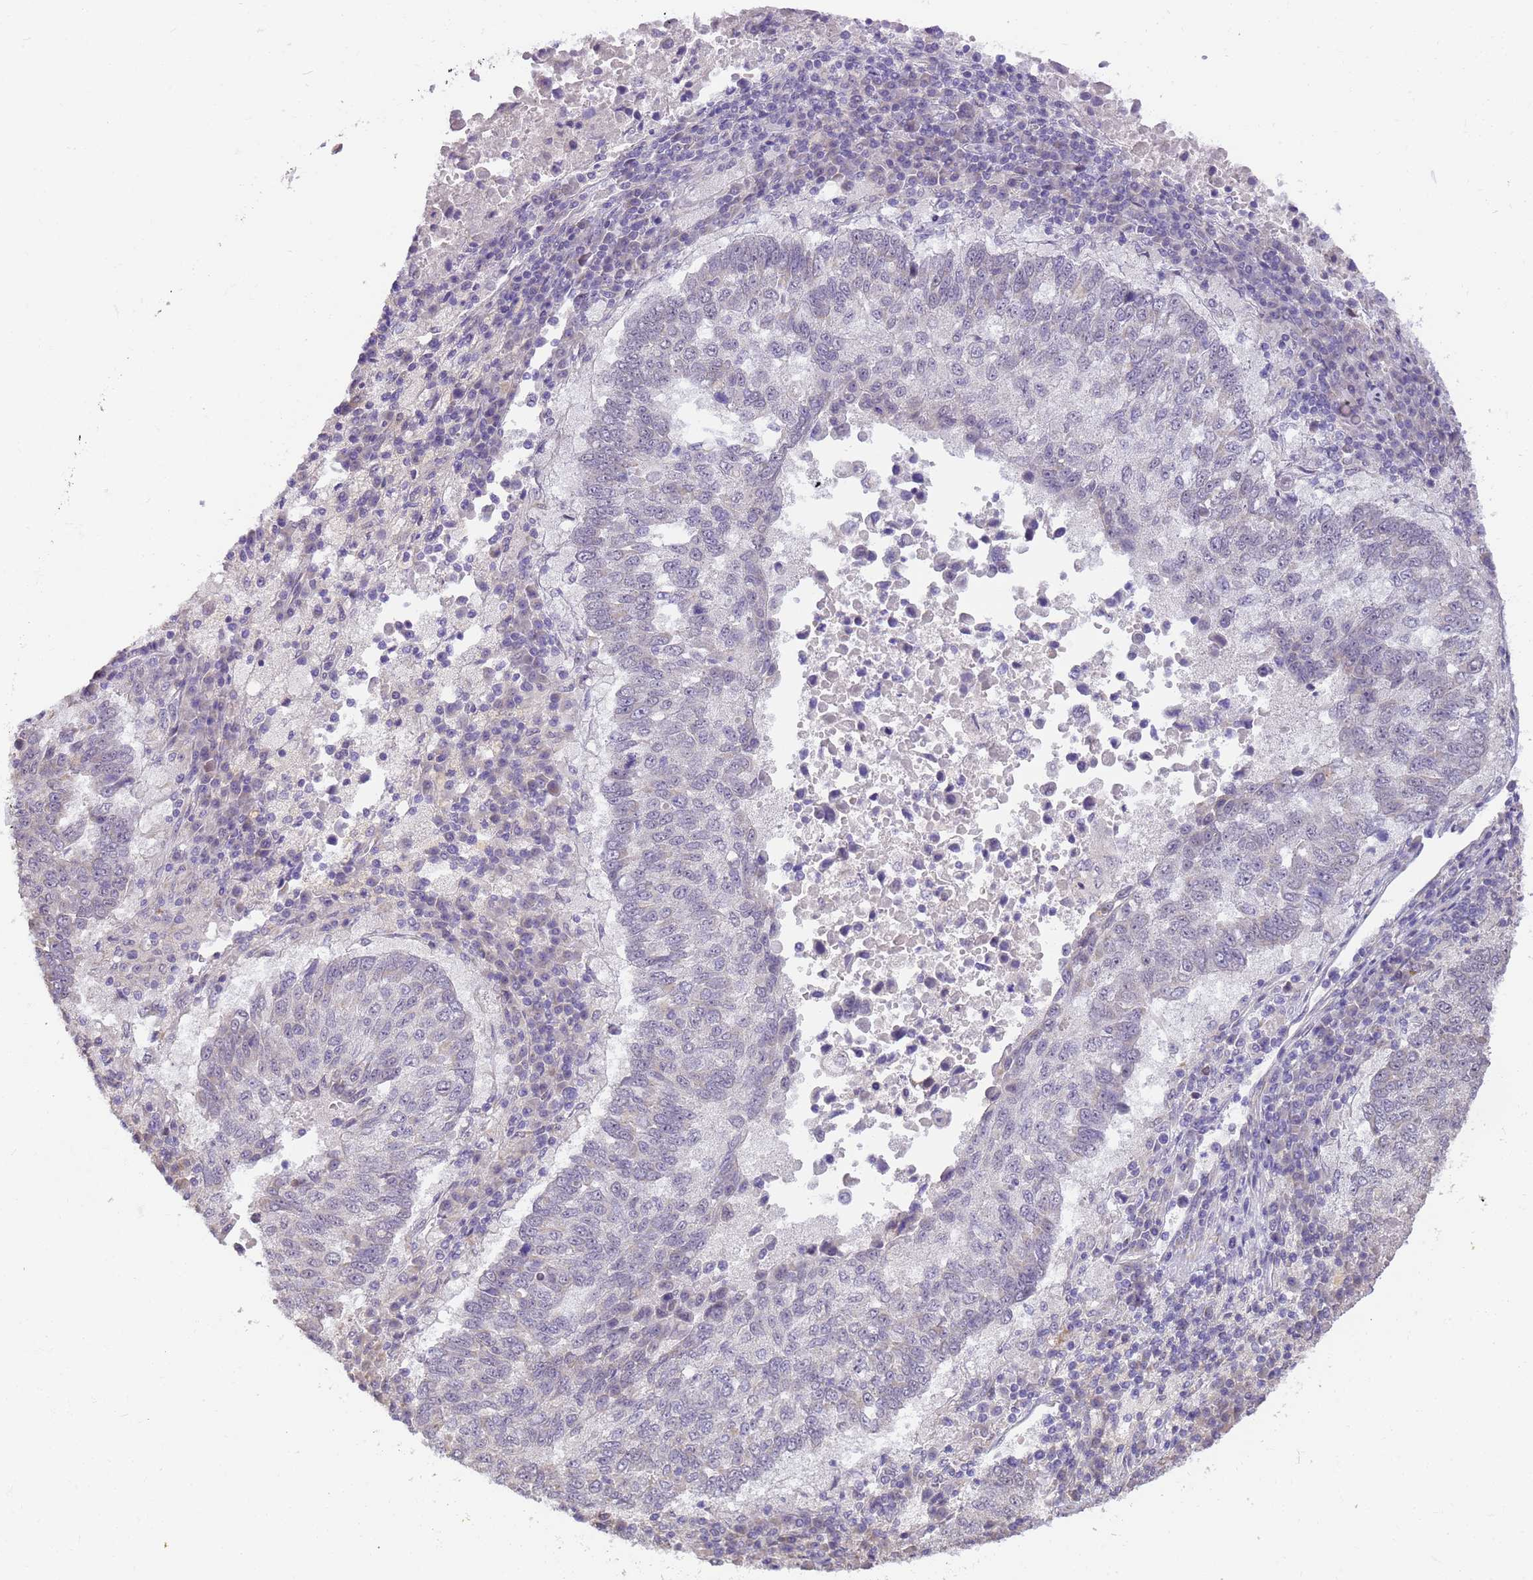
{"staining": {"intensity": "negative", "quantity": "none", "location": "none"}, "tissue": "lung cancer", "cell_type": "Tumor cells", "image_type": "cancer", "snomed": [{"axis": "morphology", "description": "Squamous cell carcinoma, NOS"}, {"axis": "topography", "description": "Lung"}], "caption": "This is an IHC image of lung cancer. There is no expression in tumor cells.", "gene": "RAPGEF3", "patient": {"sex": "male", "age": 73}}